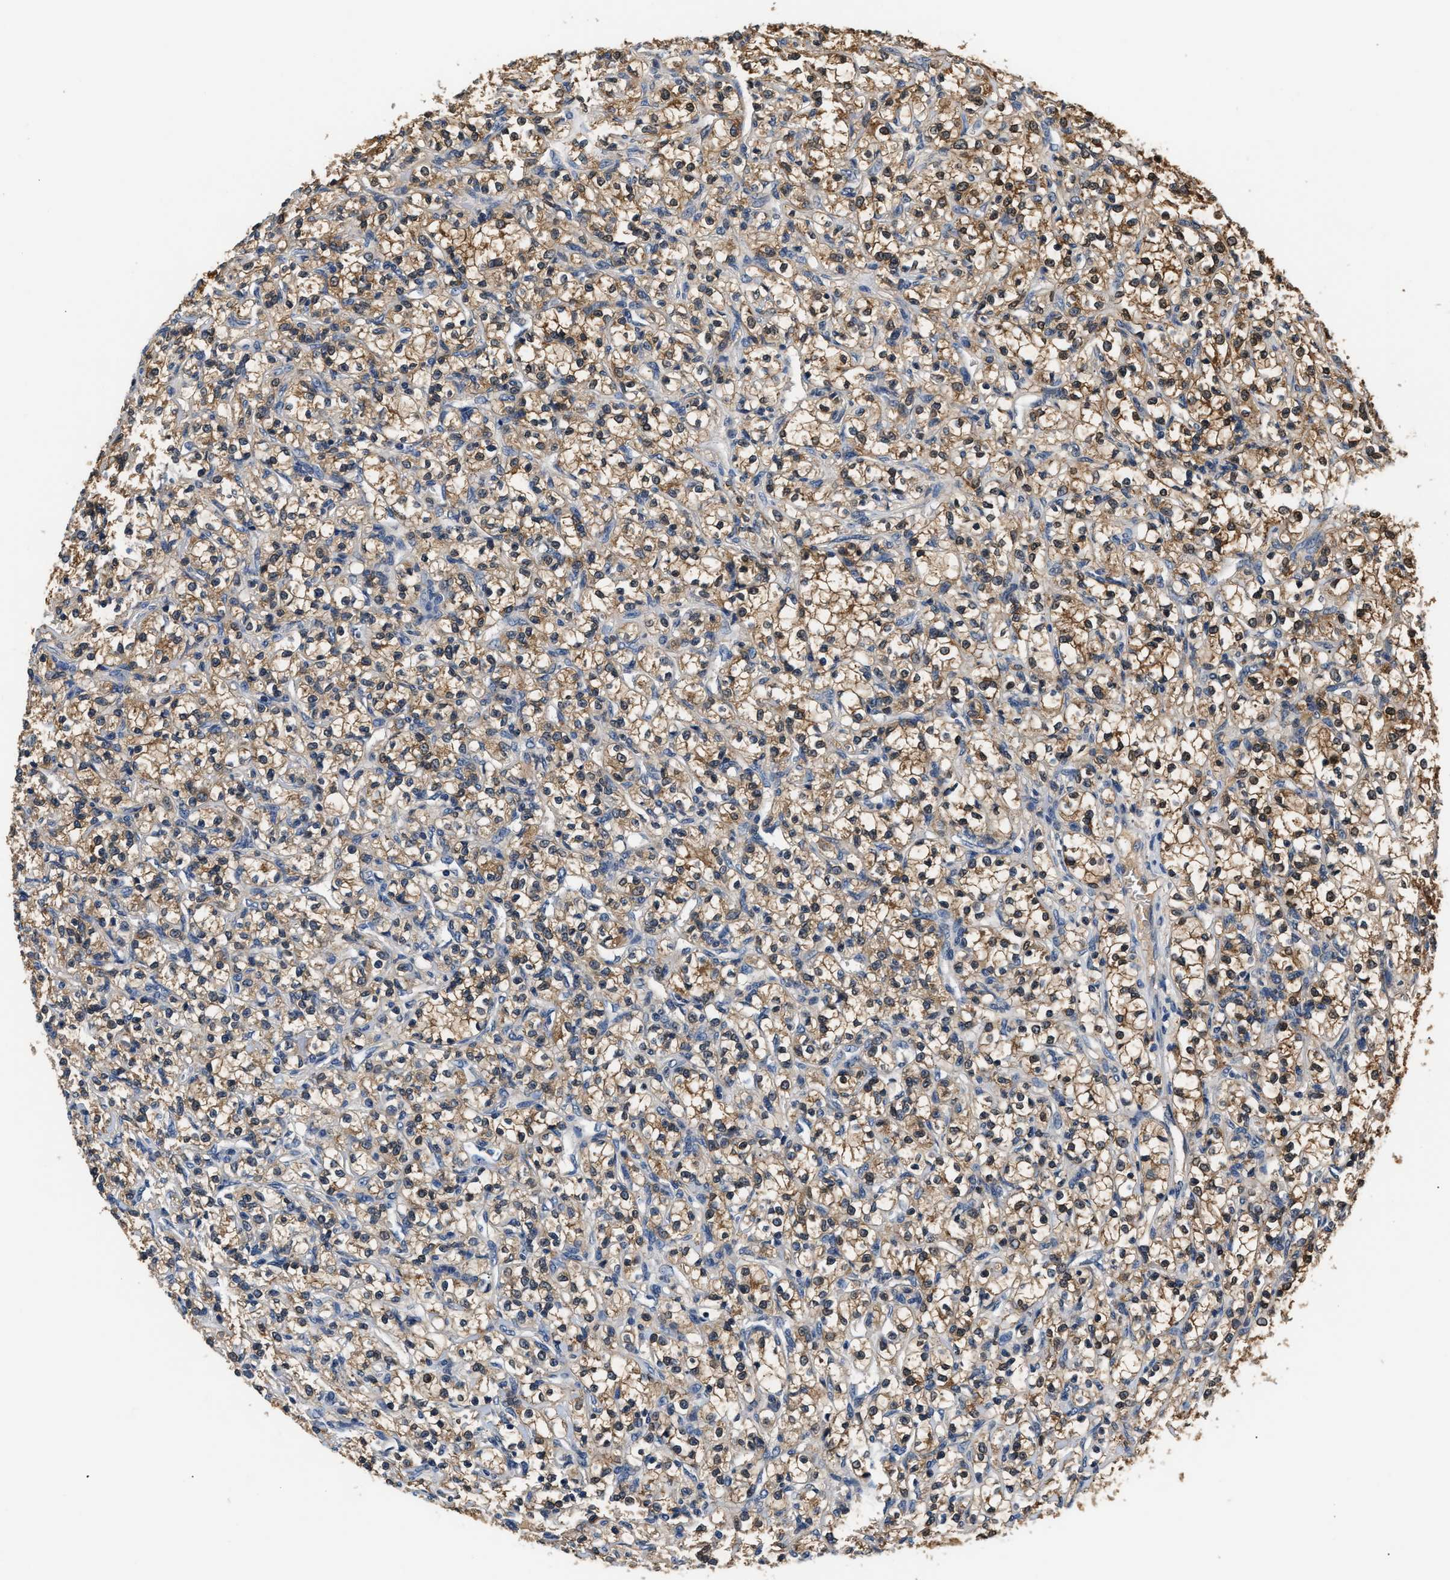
{"staining": {"intensity": "moderate", "quantity": ">75%", "location": "cytoplasmic/membranous"}, "tissue": "renal cancer", "cell_type": "Tumor cells", "image_type": "cancer", "snomed": [{"axis": "morphology", "description": "Adenocarcinoma, NOS"}, {"axis": "topography", "description": "Kidney"}], "caption": "Renal adenocarcinoma stained with a protein marker reveals moderate staining in tumor cells.", "gene": "GPI", "patient": {"sex": "female", "age": 69}}